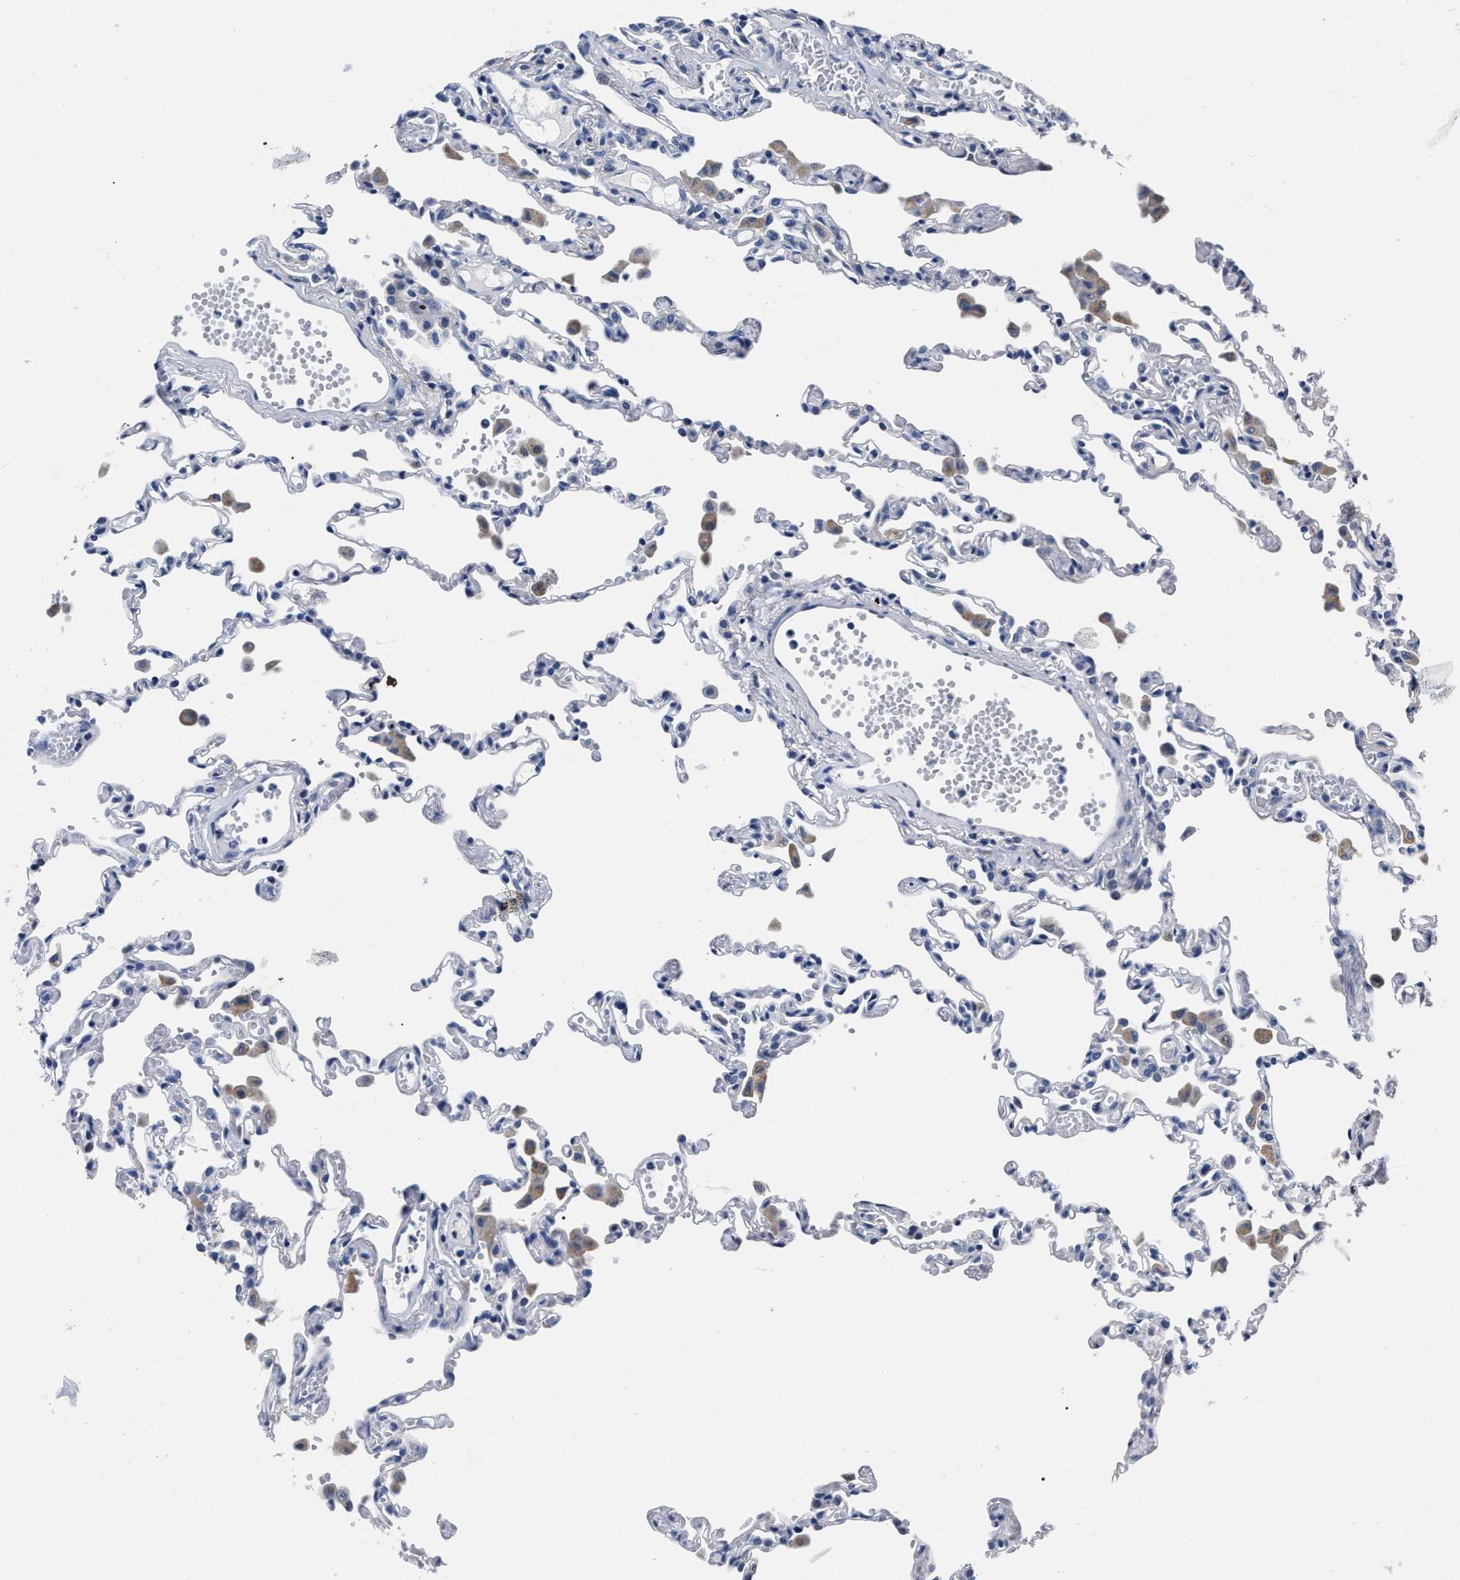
{"staining": {"intensity": "negative", "quantity": "none", "location": "none"}, "tissue": "lung", "cell_type": "Alveolar cells", "image_type": "normal", "snomed": [{"axis": "morphology", "description": "Normal tissue, NOS"}, {"axis": "topography", "description": "Bronchus"}, {"axis": "topography", "description": "Lung"}], "caption": "Human lung stained for a protein using immunohistochemistry reveals no staining in alveolar cells.", "gene": "MOV10L1", "patient": {"sex": "female", "age": 49}}